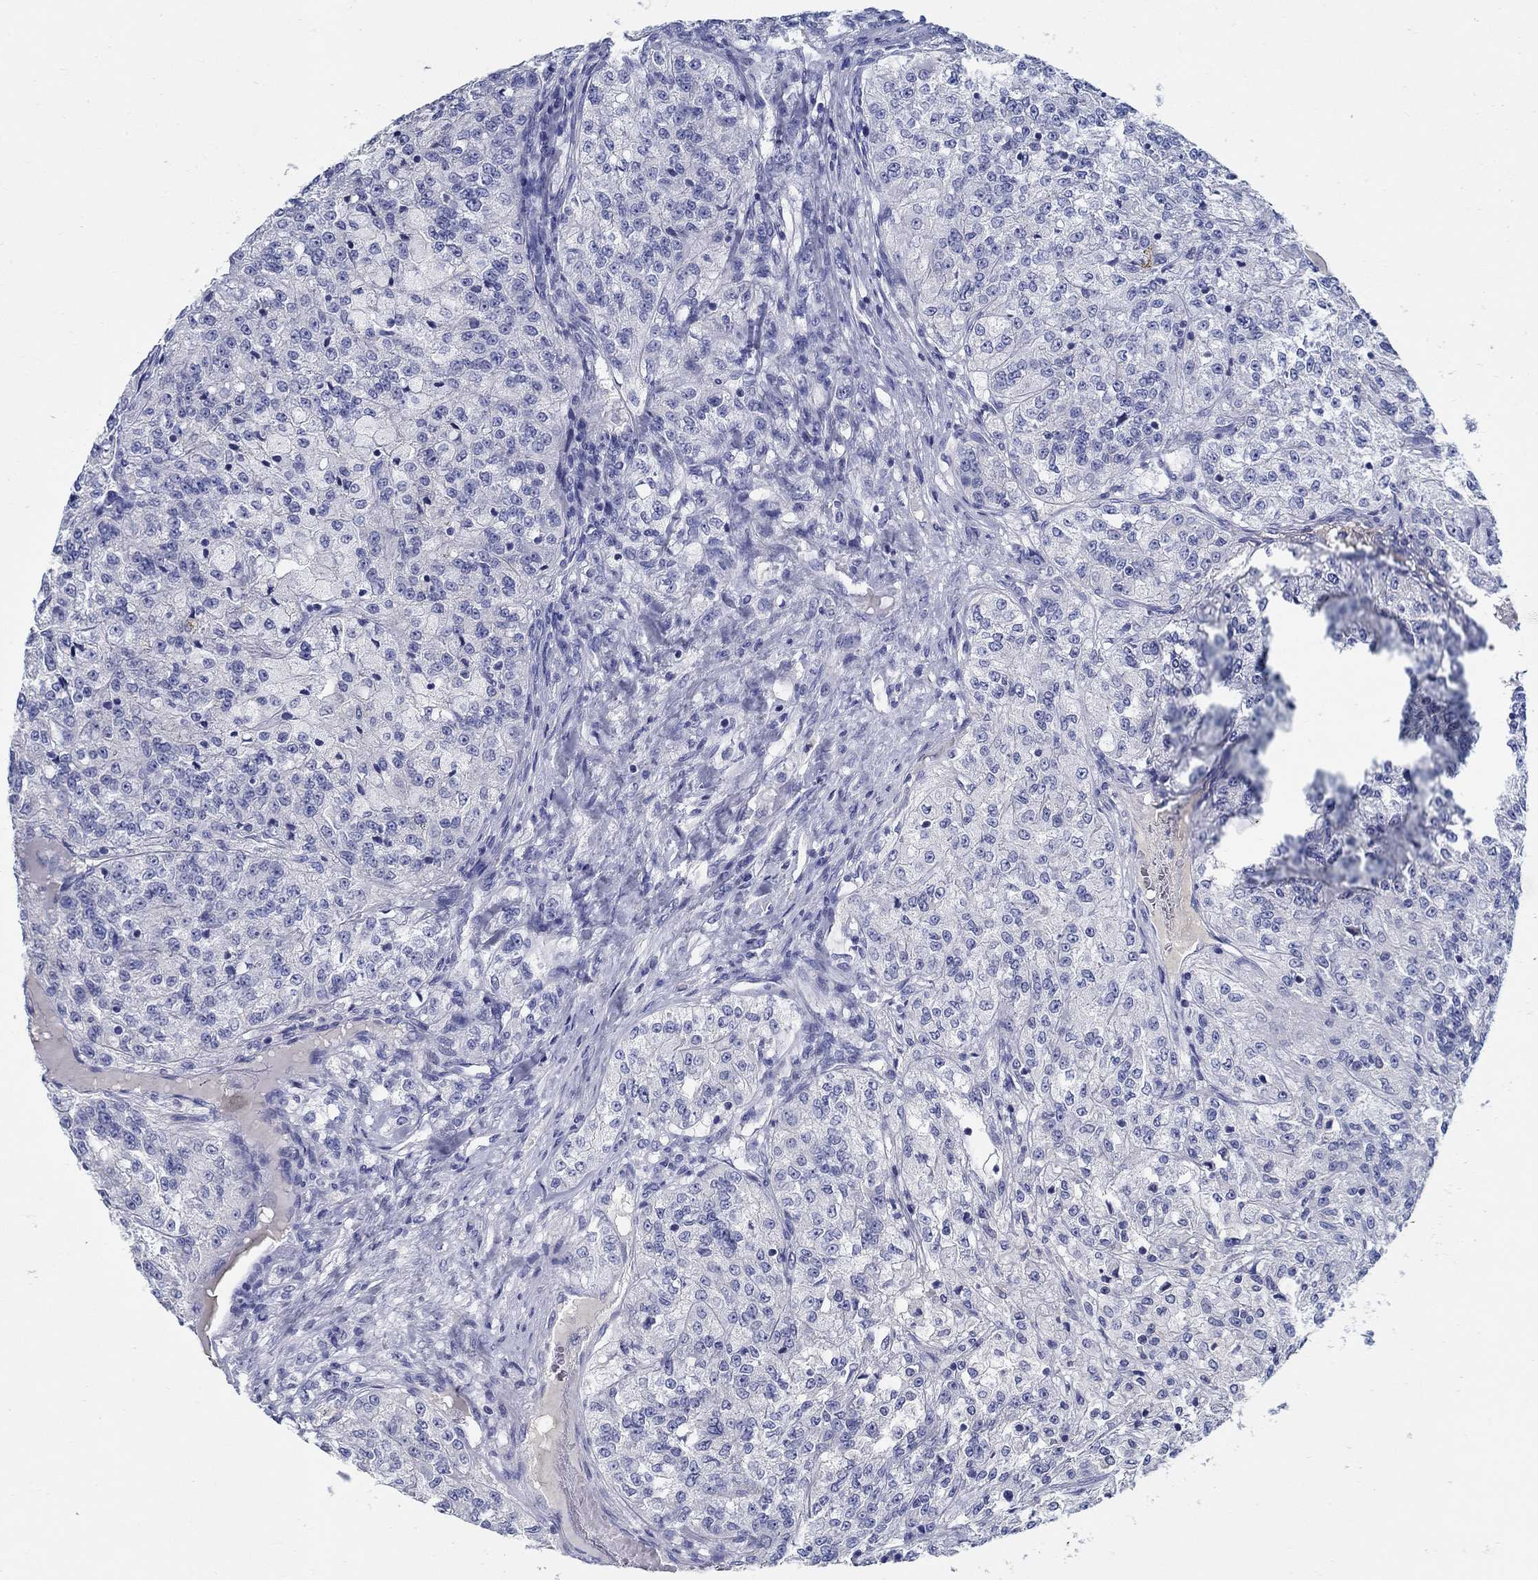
{"staining": {"intensity": "negative", "quantity": "none", "location": "none"}, "tissue": "renal cancer", "cell_type": "Tumor cells", "image_type": "cancer", "snomed": [{"axis": "morphology", "description": "Adenocarcinoma, NOS"}, {"axis": "topography", "description": "Kidney"}], "caption": "Tumor cells are negative for protein expression in human renal adenocarcinoma.", "gene": "CRYGD", "patient": {"sex": "female", "age": 63}}